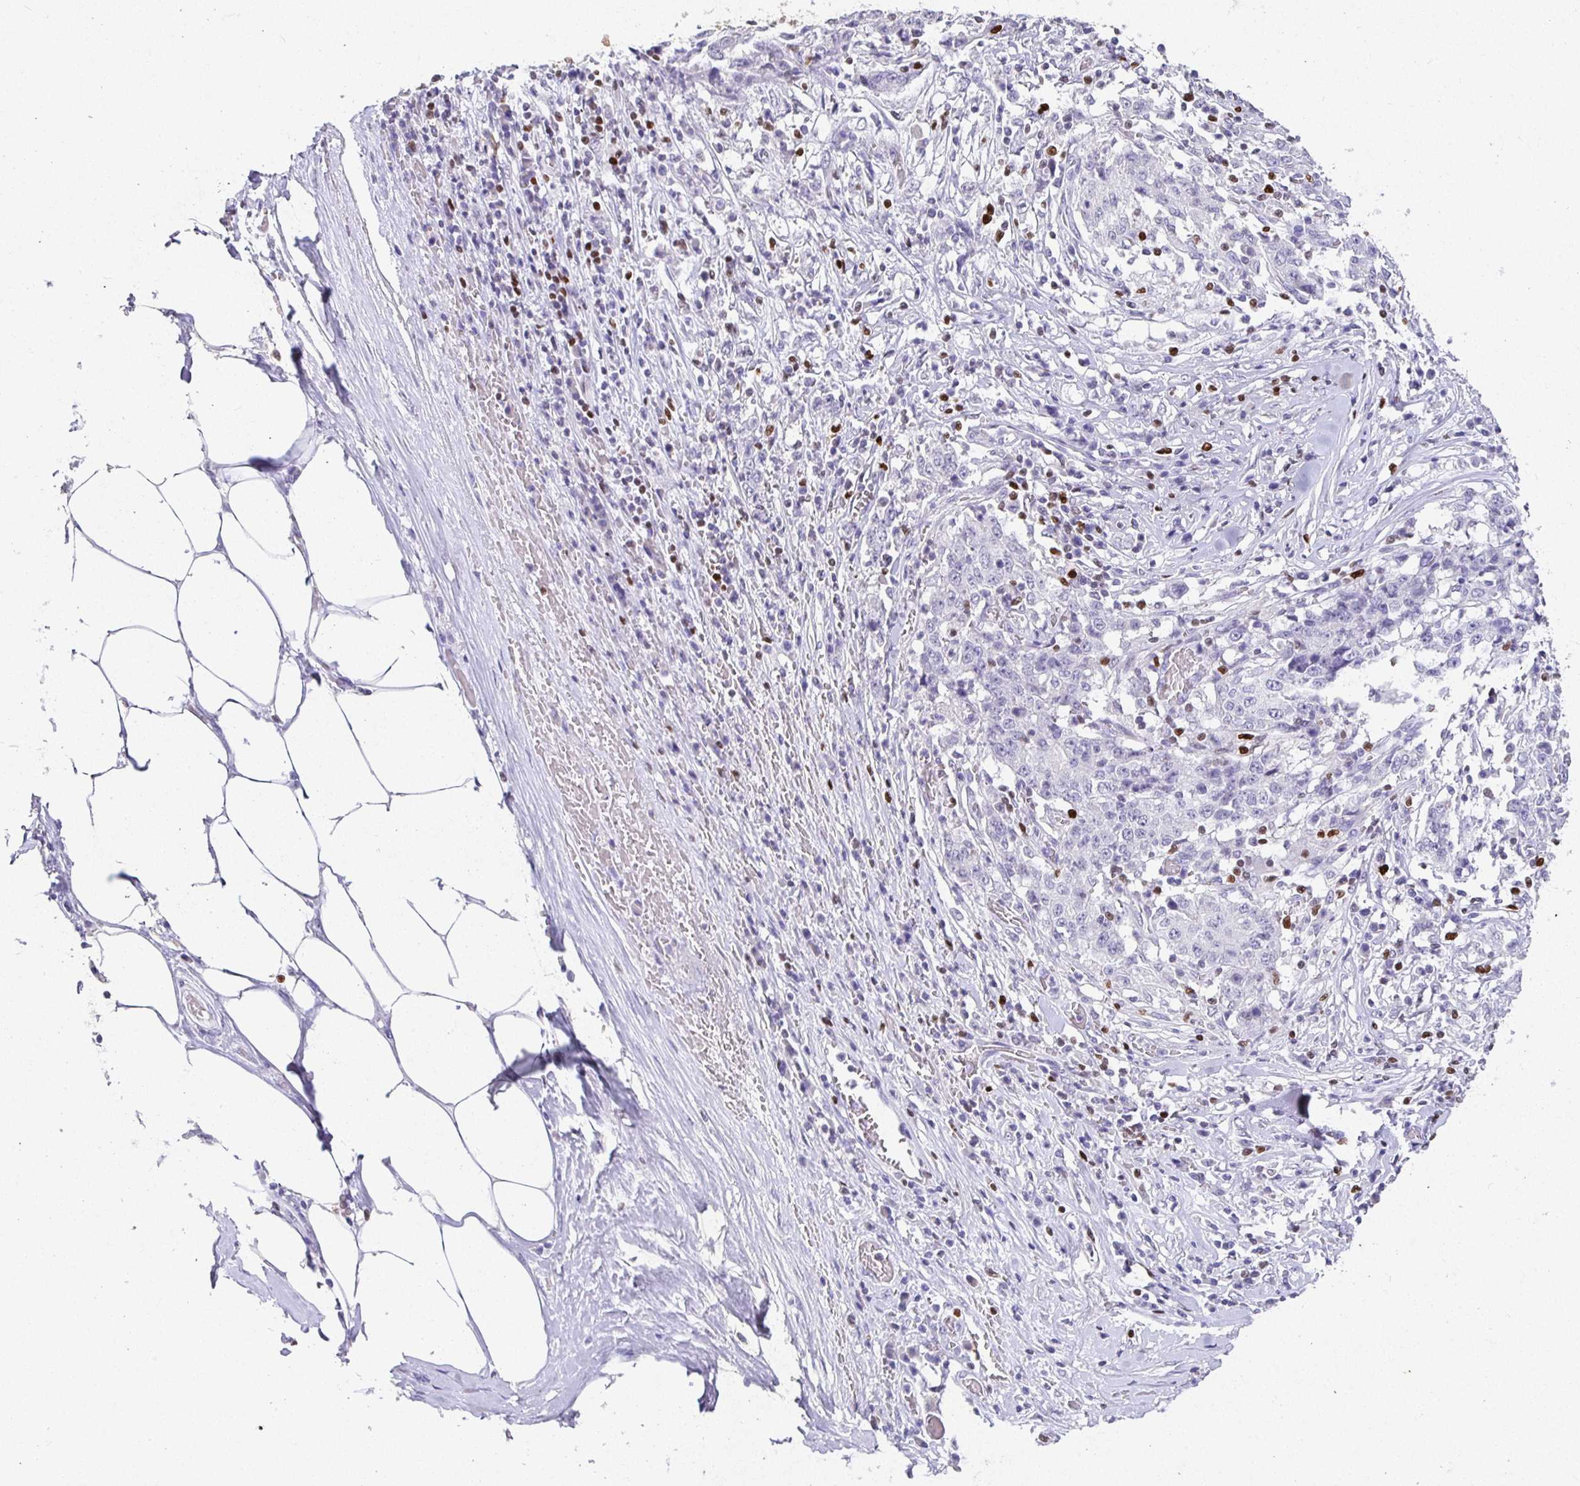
{"staining": {"intensity": "negative", "quantity": "none", "location": "none"}, "tissue": "stomach cancer", "cell_type": "Tumor cells", "image_type": "cancer", "snomed": [{"axis": "morphology", "description": "Adenocarcinoma, NOS"}, {"axis": "topography", "description": "Stomach"}], "caption": "The image reveals no staining of tumor cells in stomach cancer (adenocarcinoma).", "gene": "SATB1", "patient": {"sex": "male", "age": 59}}